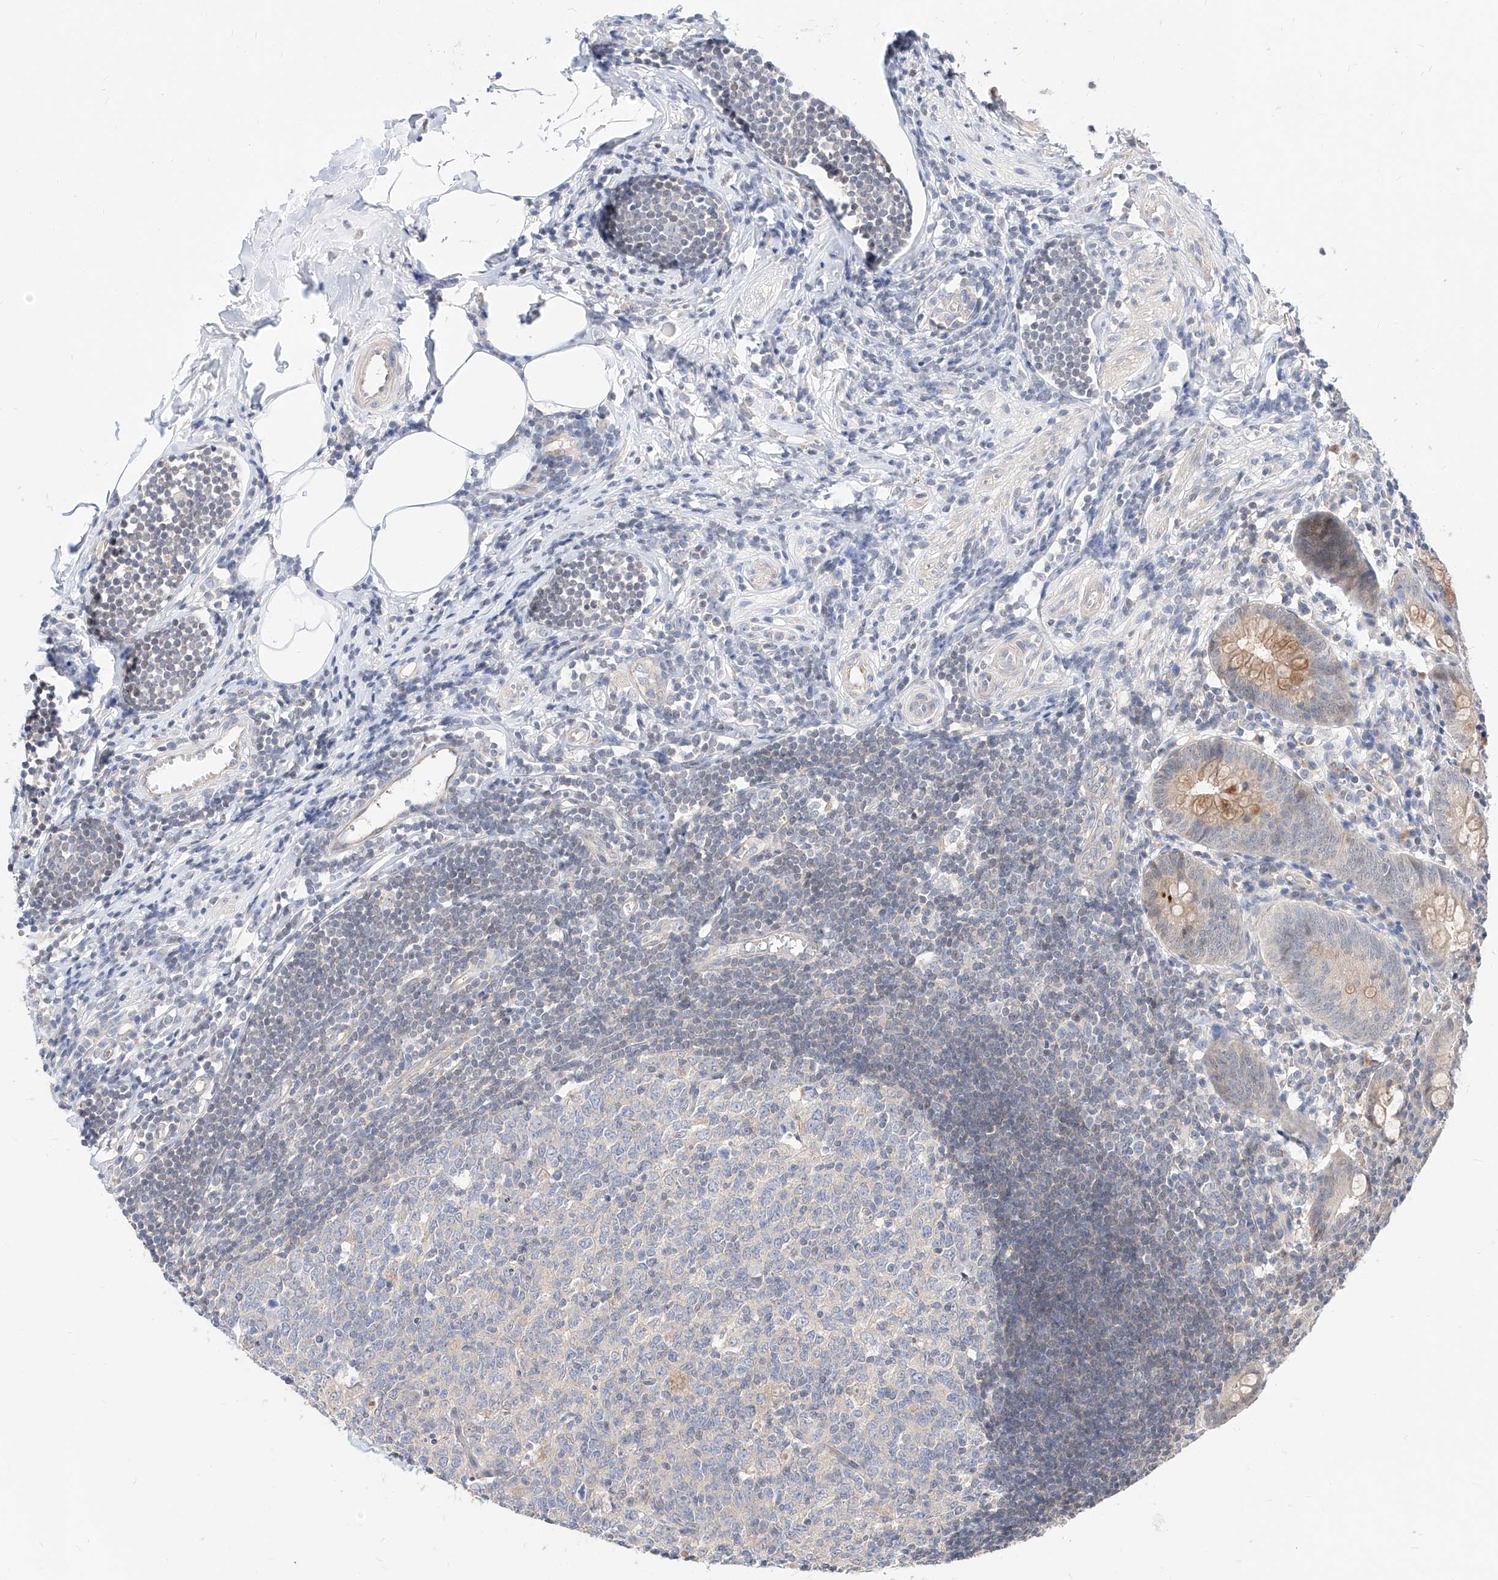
{"staining": {"intensity": "moderate", "quantity": "25%-75%", "location": "cytoplasmic/membranous"}, "tissue": "appendix", "cell_type": "Glandular cells", "image_type": "normal", "snomed": [{"axis": "morphology", "description": "Normal tissue, NOS"}, {"axis": "topography", "description": "Appendix"}], "caption": "Protein positivity by IHC exhibits moderate cytoplasmic/membranous positivity in about 25%-75% of glandular cells in normal appendix. The staining is performed using DAB brown chromogen to label protein expression. The nuclei are counter-stained blue using hematoxylin.", "gene": "TSNAX", "patient": {"sex": "female", "age": 54}}